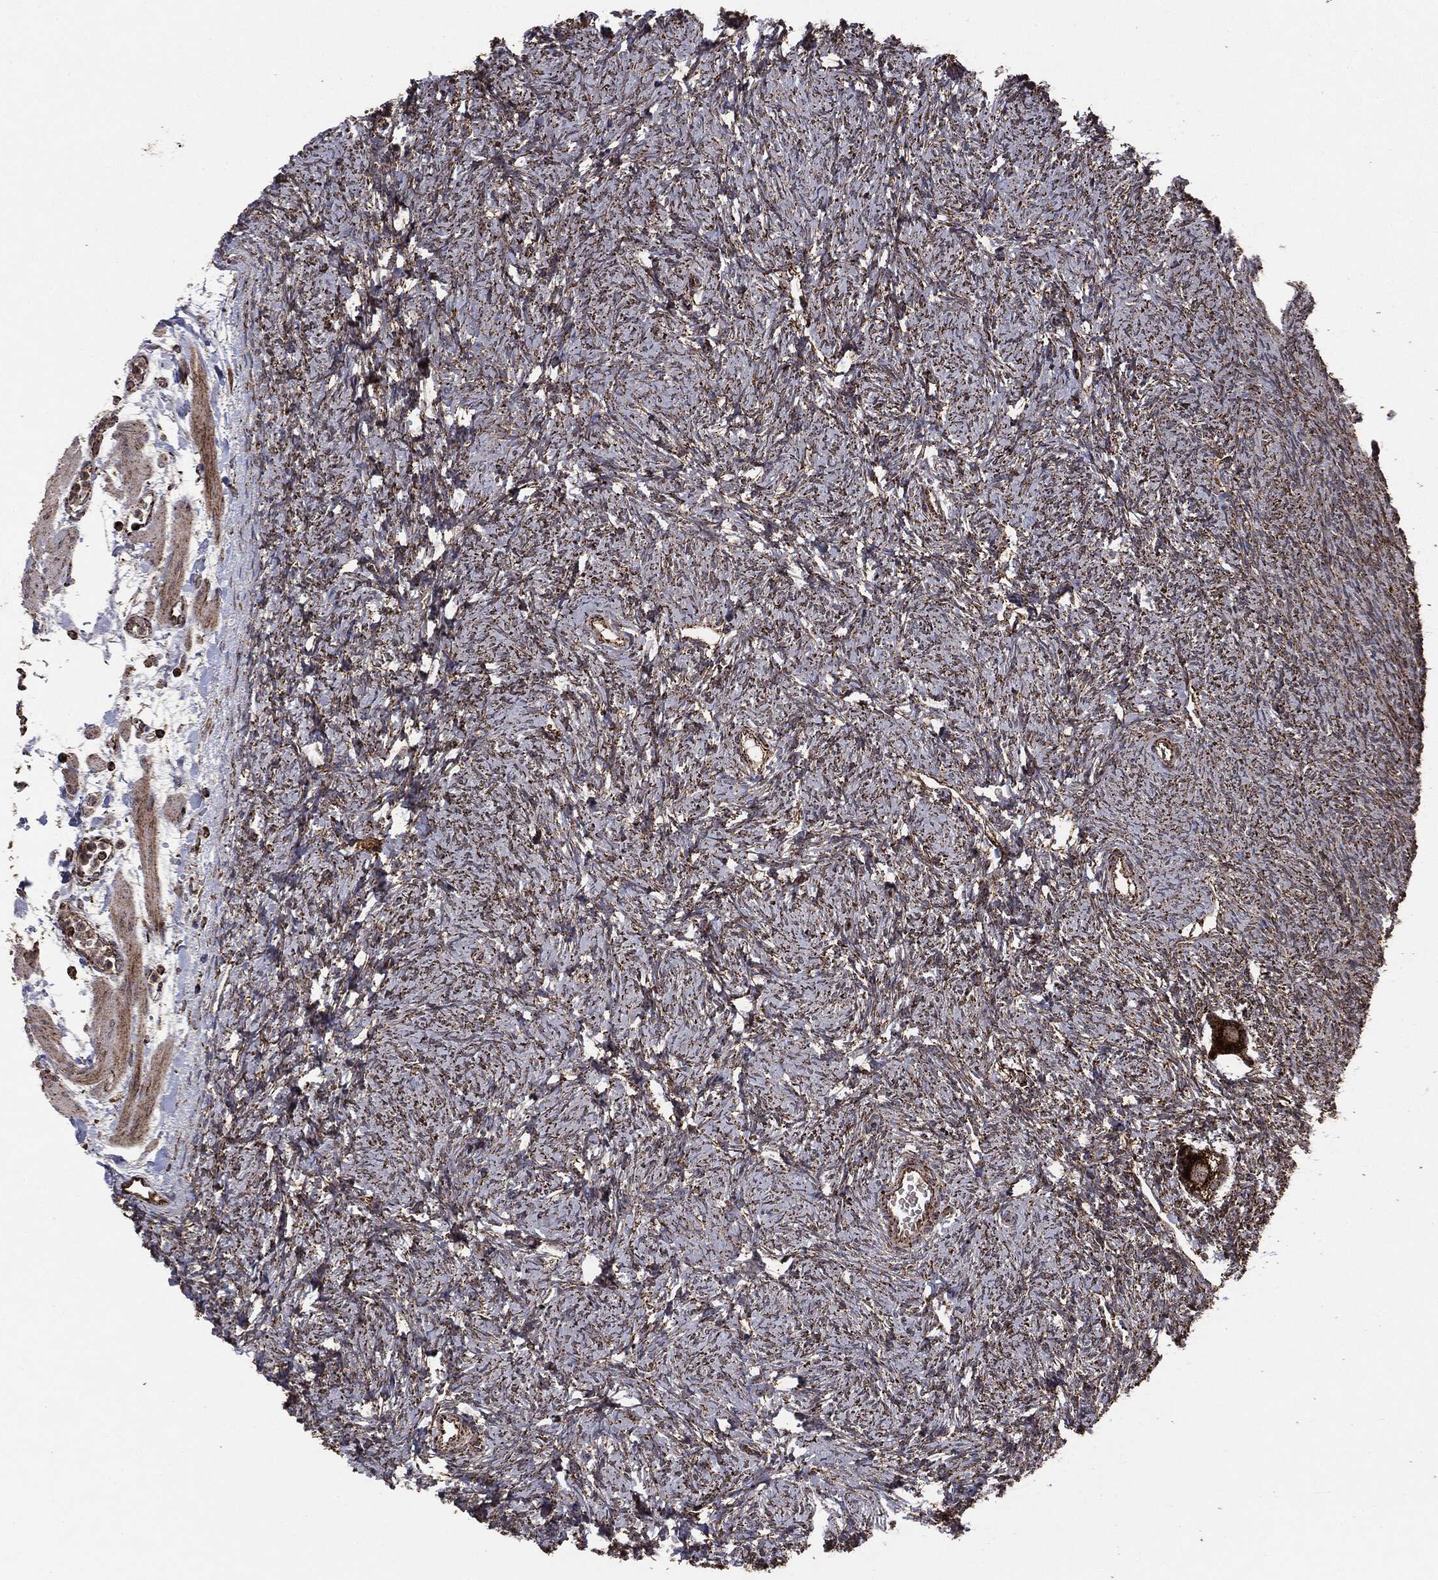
{"staining": {"intensity": "strong", "quantity": "25%-75%", "location": "cytoplasmic/membranous"}, "tissue": "ovary", "cell_type": "Follicle cells", "image_type": "normal", "snomed": [{"axis": "morphology", "description": "Normal tissue, NOS"}, {"axis": "topography", "description": "Fallopian tube"}, {"axis": "topography", "description": "Ovary"}], "caption": "This is an image of immunohistochemistry staining of unremarkable ovary, which shows strong positivity in the cytoplasmic/membranous of follicle cells.", "gene": "MAP2K1", "patient": {"sex": "female", "age": 33}}